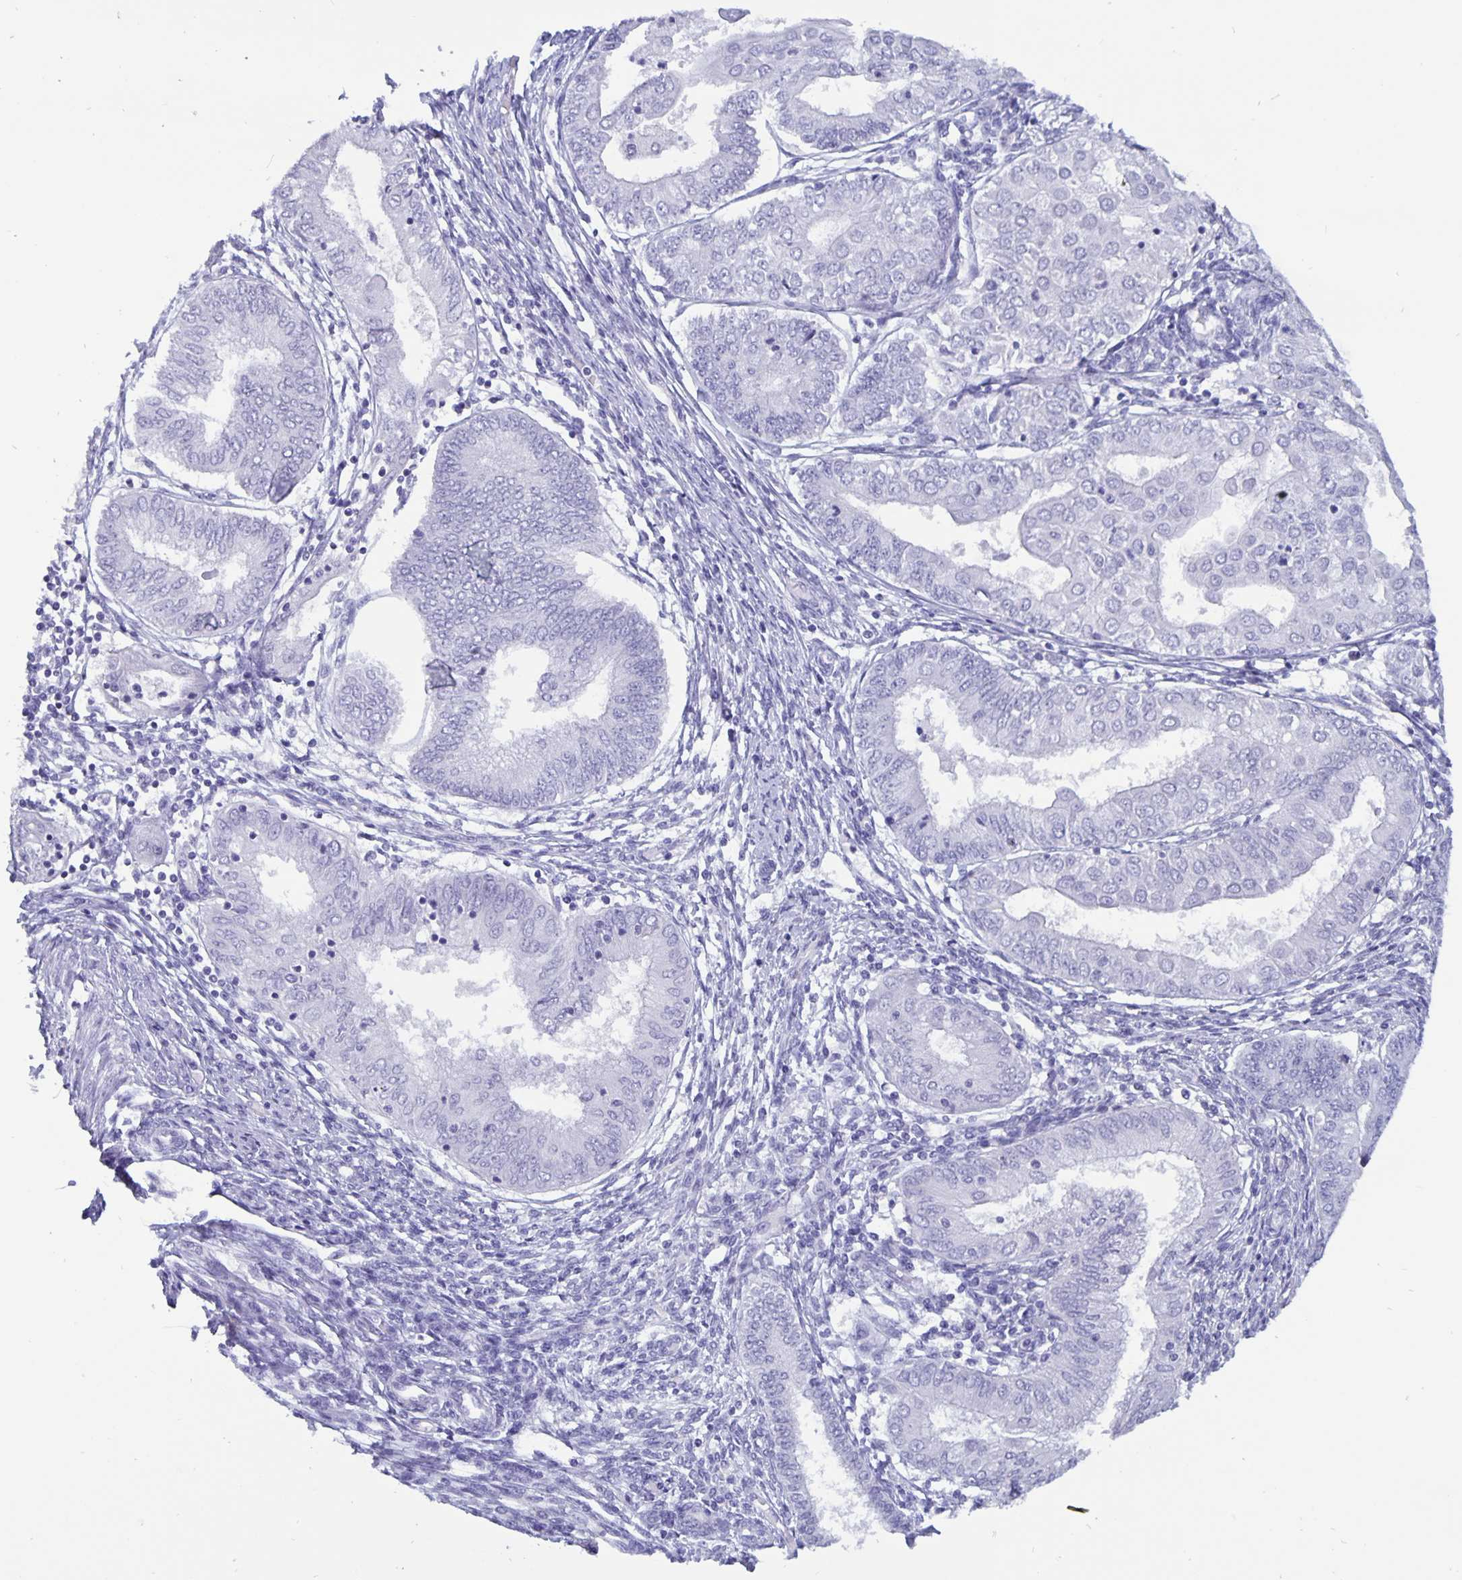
{"staining": {"intensity": "negative", "quantity": "none", "location": "none"}, "tissue": "endometrial cancer", "cell_type": "Tumor cells", "image_type": "cancer", "snomed": [{"axis": "morphology", "description": "Adenocarcinoma, NOS"}, {"axis": "topography", "description": "Endometrium"}], "caption": "Endometrial cancer was stained to show a protein in brown. There is no significant positivity in tumor cells. (Brightfield microscopy of DAB (3,3'-diaminobenzidine) IHC at high magnification).", "gene": "BPIFA3", "patient": {"sex": "female", "age": 68}}